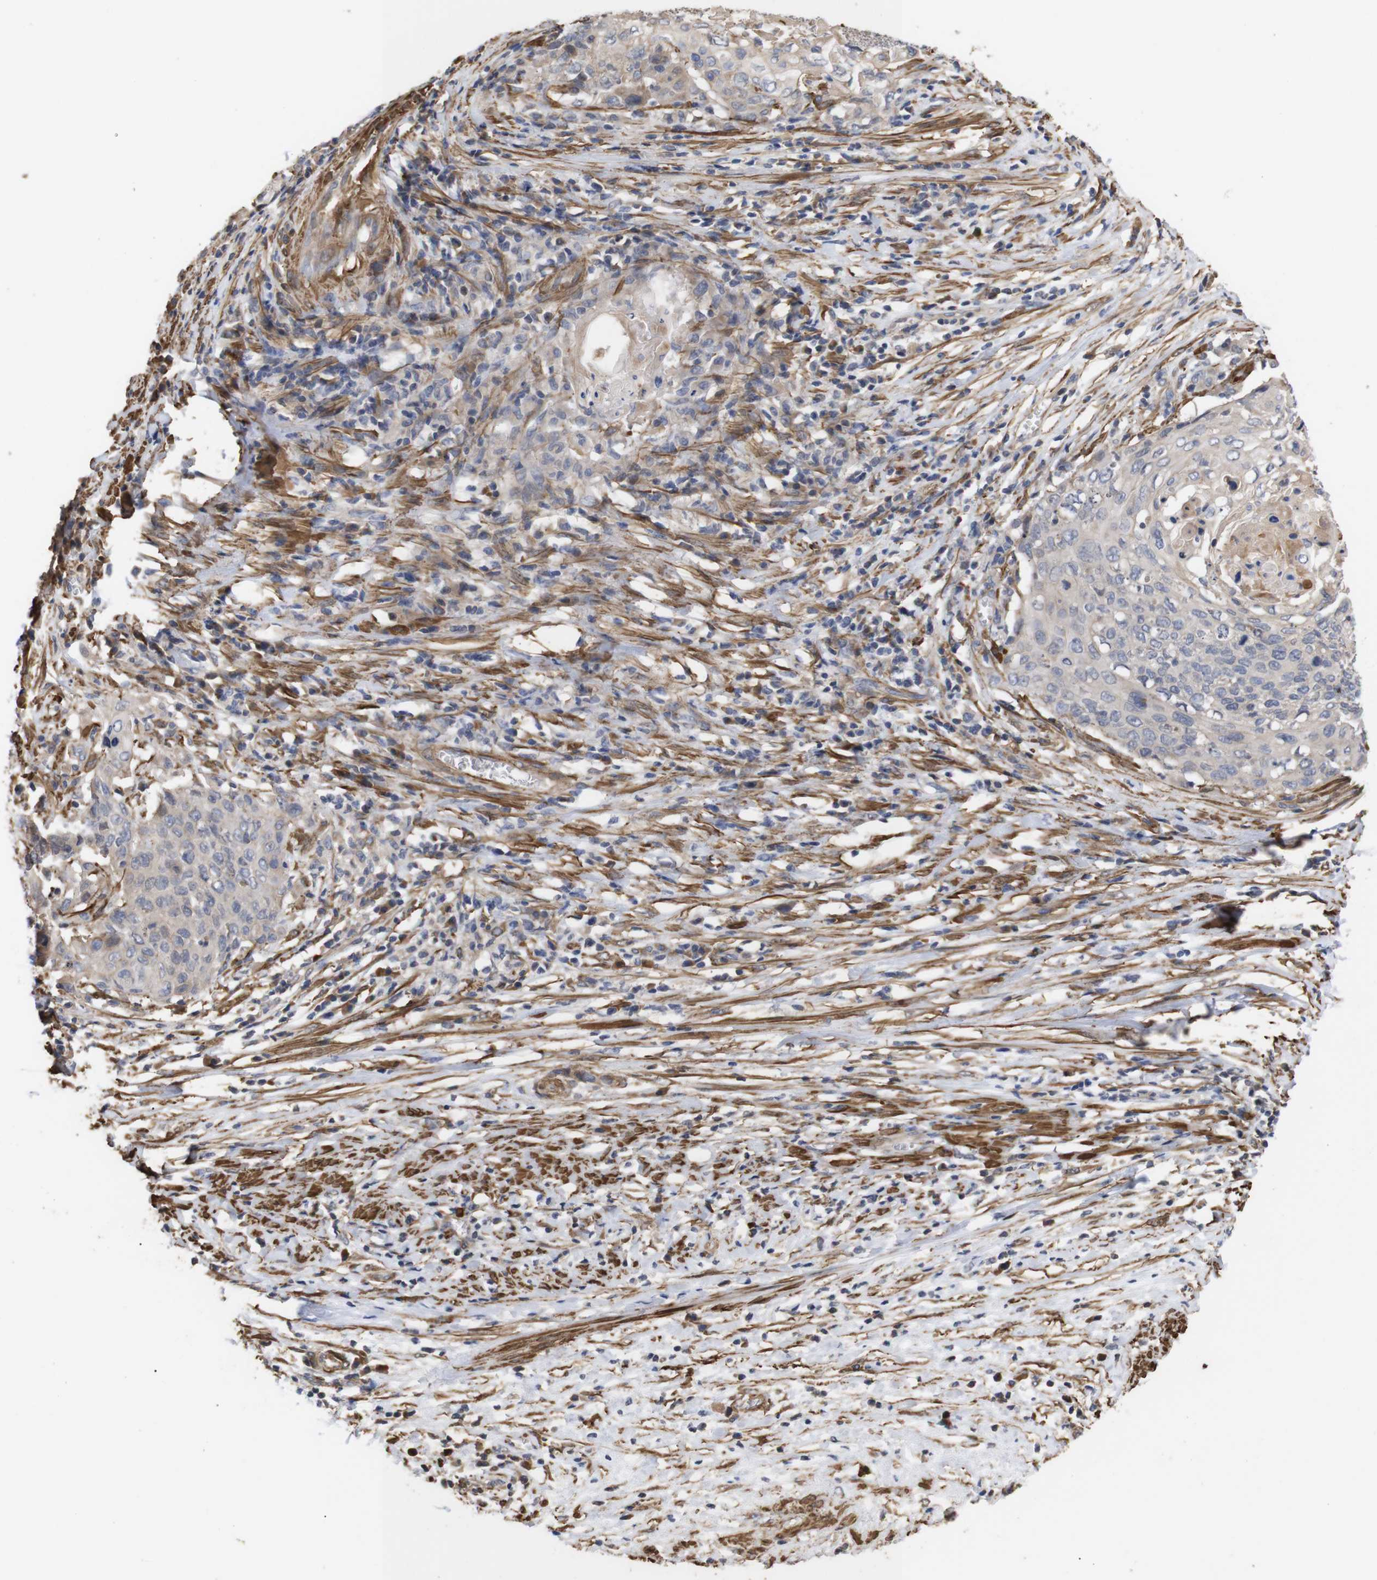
{"staining": {"intensity": "weak", "quantity": ">75%", "location": "cytoplasmic/membranous"}, "tissue": "cervical cancer", "cell_type": "Tumor cells", "image_type": "cancer", "snomed": [{"axis": "morphology", "description": "Squamous cell carcinoma, NOS"}, {"axis": "topography", "description": "Cervix"}], "caption": "About >75% of tumor cells in cervical cancer (squamous cell carcinoma) show weak cytoplasmic/membranous protein expression as visualized by brown immunohistochemical staining.", "gene": "PDLIM5", "patient": {"sex": "female", "age": 39}}